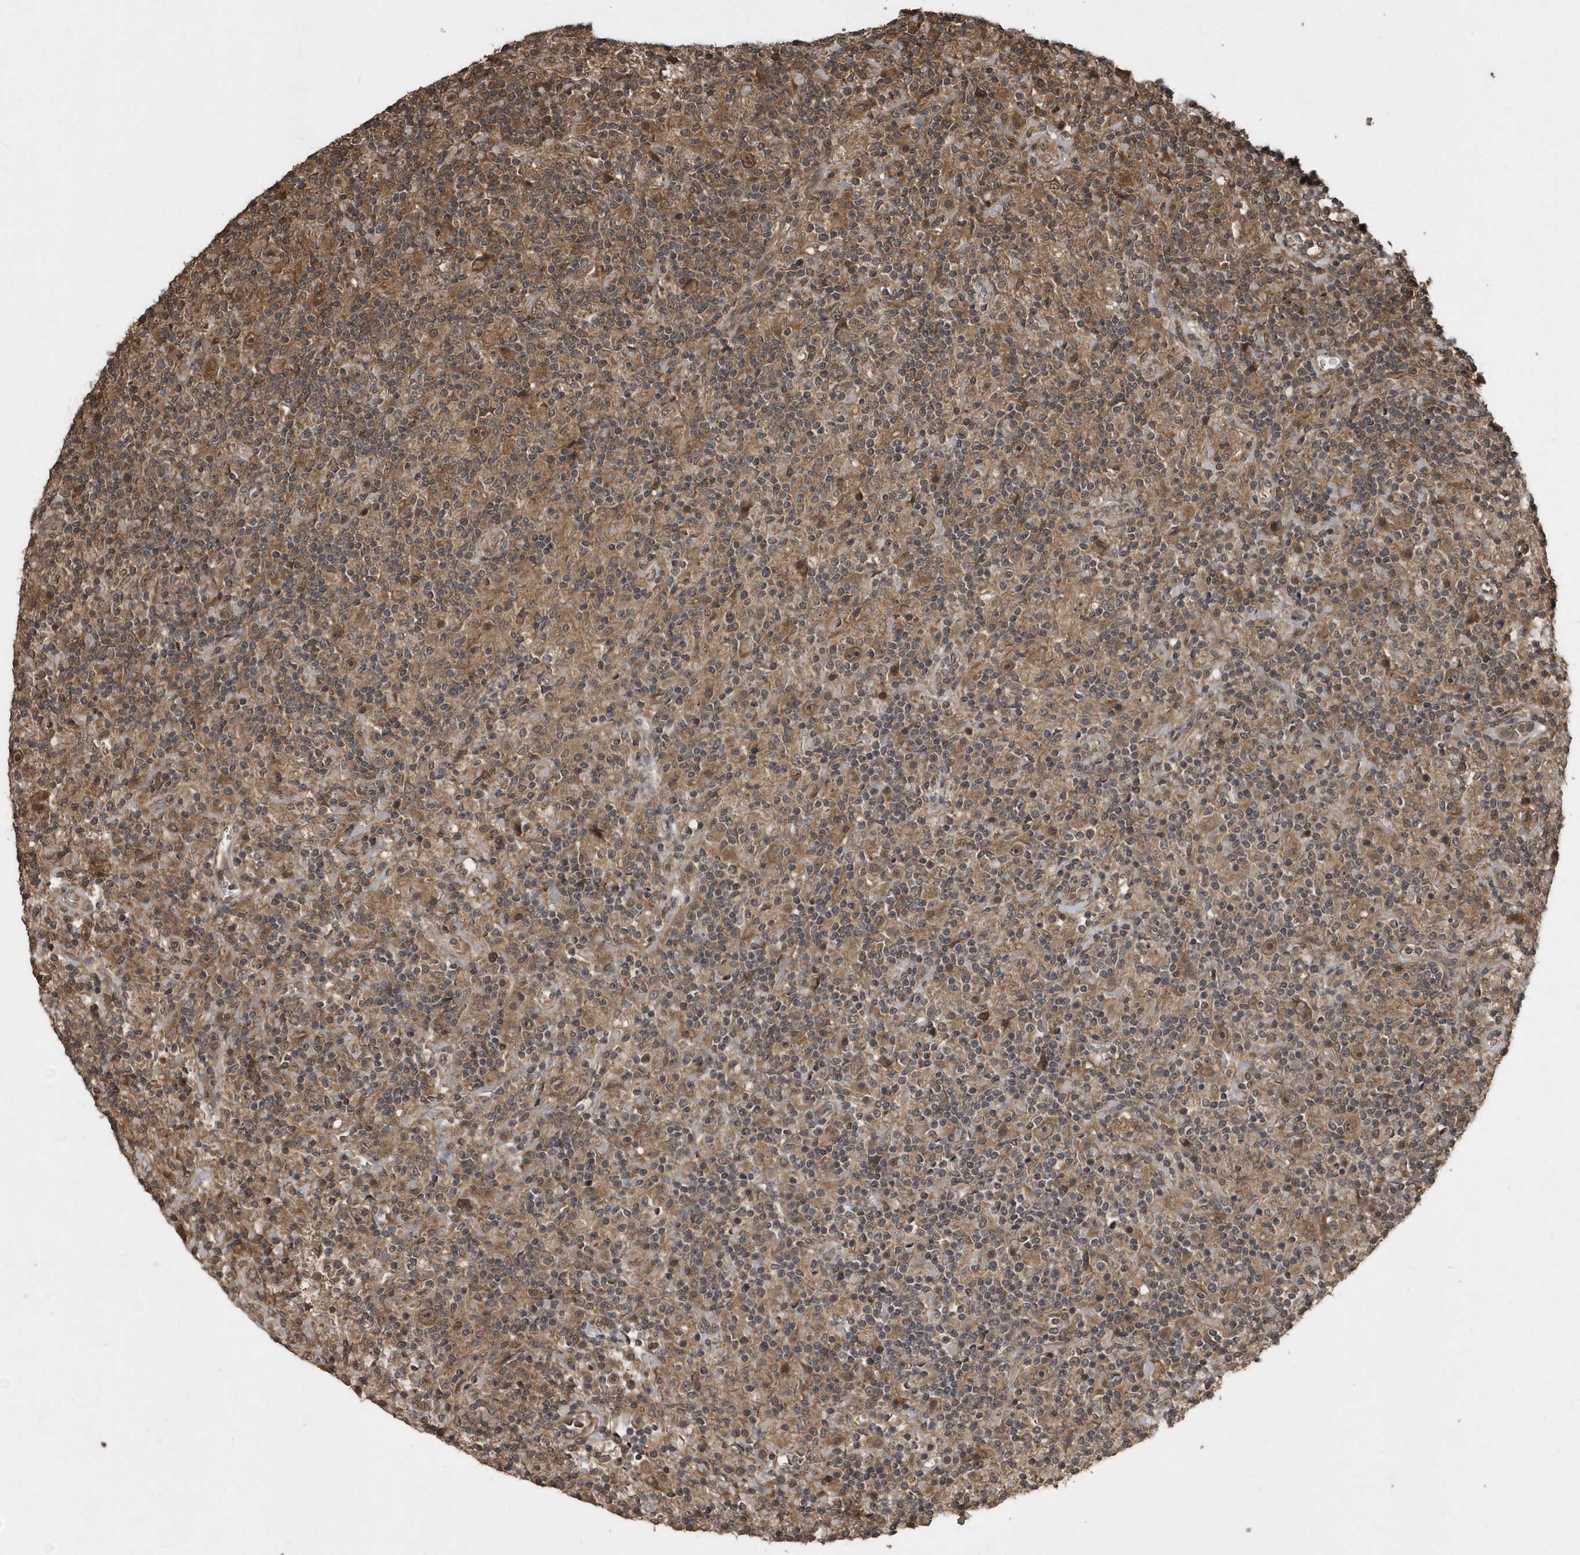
{"staining": {"intensity": "moderate", "quantity": "25%-75%", "location": "cytoplasmic/membranous"}, "tissue": "lymphoma", "cell_type": "Tumor cells", "image_type": "cancer", "snomed": [{"axis": "morphology", "description": "Hodgkin's disease, NOS"}, {"axis": "topography", "description": "Lymph node"}], "caption": "IHC histopathology image of human lymphoma stained for a protein (brown), which shows medium levels of moderate cytoplasmic/membranous staining in approximately 25%-75% of tumor cells.", "gene": "WASHC5", "patient": {"sex": "male", "age": 70}}